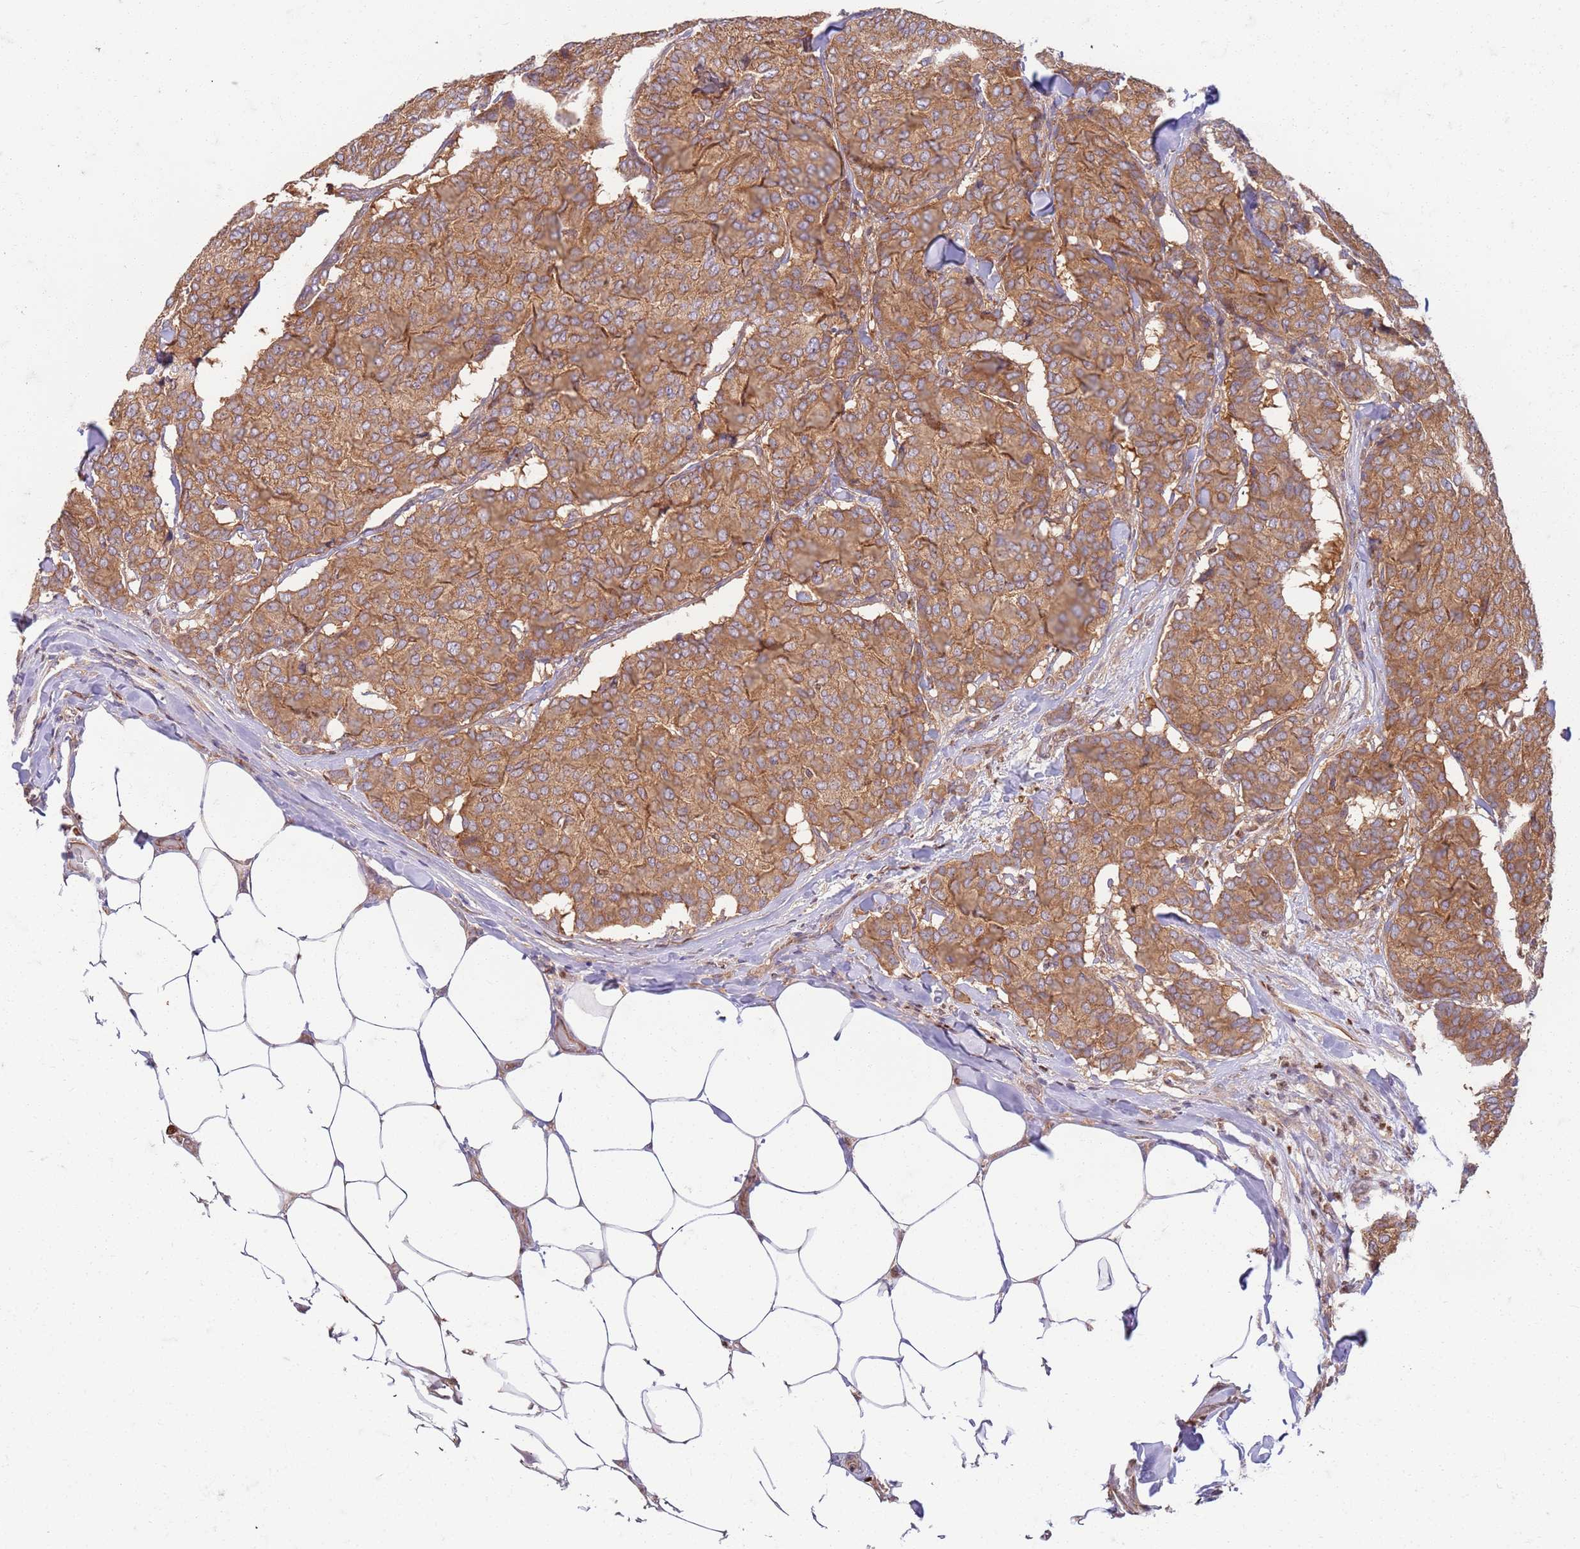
{"staining": {"intensity": "moderate", "quantity": ">75%", "location": "cytoplasmic/membranous"}, "tissue": "breast cancer", "cell_type": "Tumor cells", "image_type": "cancer", "snomed": [{"axis": "morphology", "description": "Duct carcinoma"}, {"axis": "topography", "description": "Breast"}], "caption": "A photomicrograph of breast cancer (invasive ductal carcinoma) stained for a protein reveals moderate cytoplasmic/membranous brown staining in tumor cells.", "gene": "OSBP", "patient": {"sex": "female", "age": 75}}